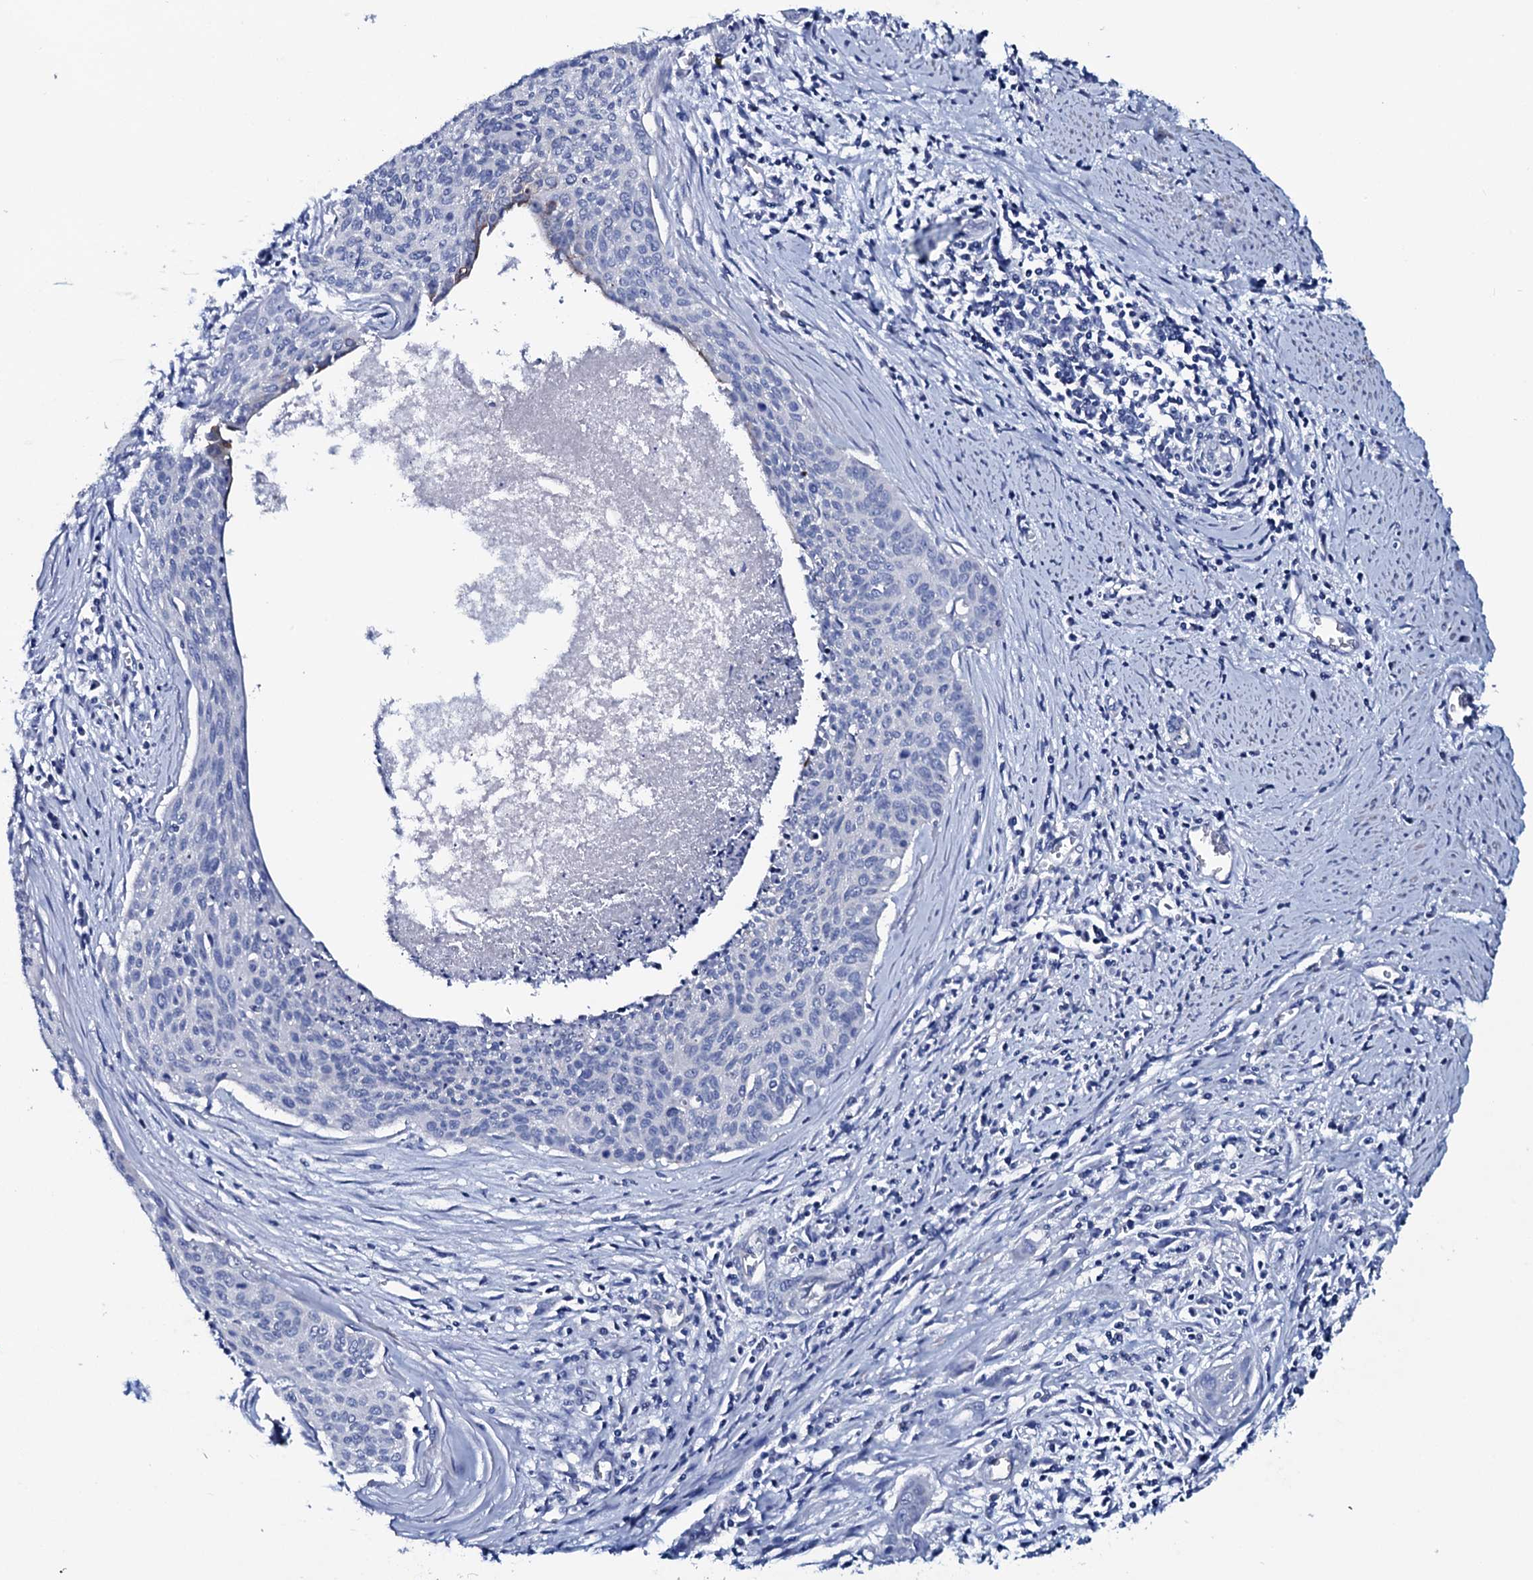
{"staining": {"intensity": "negative", "quantity": "none", "location": "none"}, "tissue": "cervical cancer", "cell_type": "Tumor cells", "image_type": "cancer", "snomed": [{"axis": "morphology", "description": "Squamous cell carcinoma, NOS"}, {"axis": "topography", "description": "Cervix"}], "caption": "An image of human cervical squamous cell carcinoma is negative for staining in tumor cells. The staining was performed using DAB to visualize the protein expression in brown, while the nuclei were stained in blue with hematoxylin (Magnification: 20x).", "gene": "GYS2", "patient": {"sex": "female", "age": 55}}